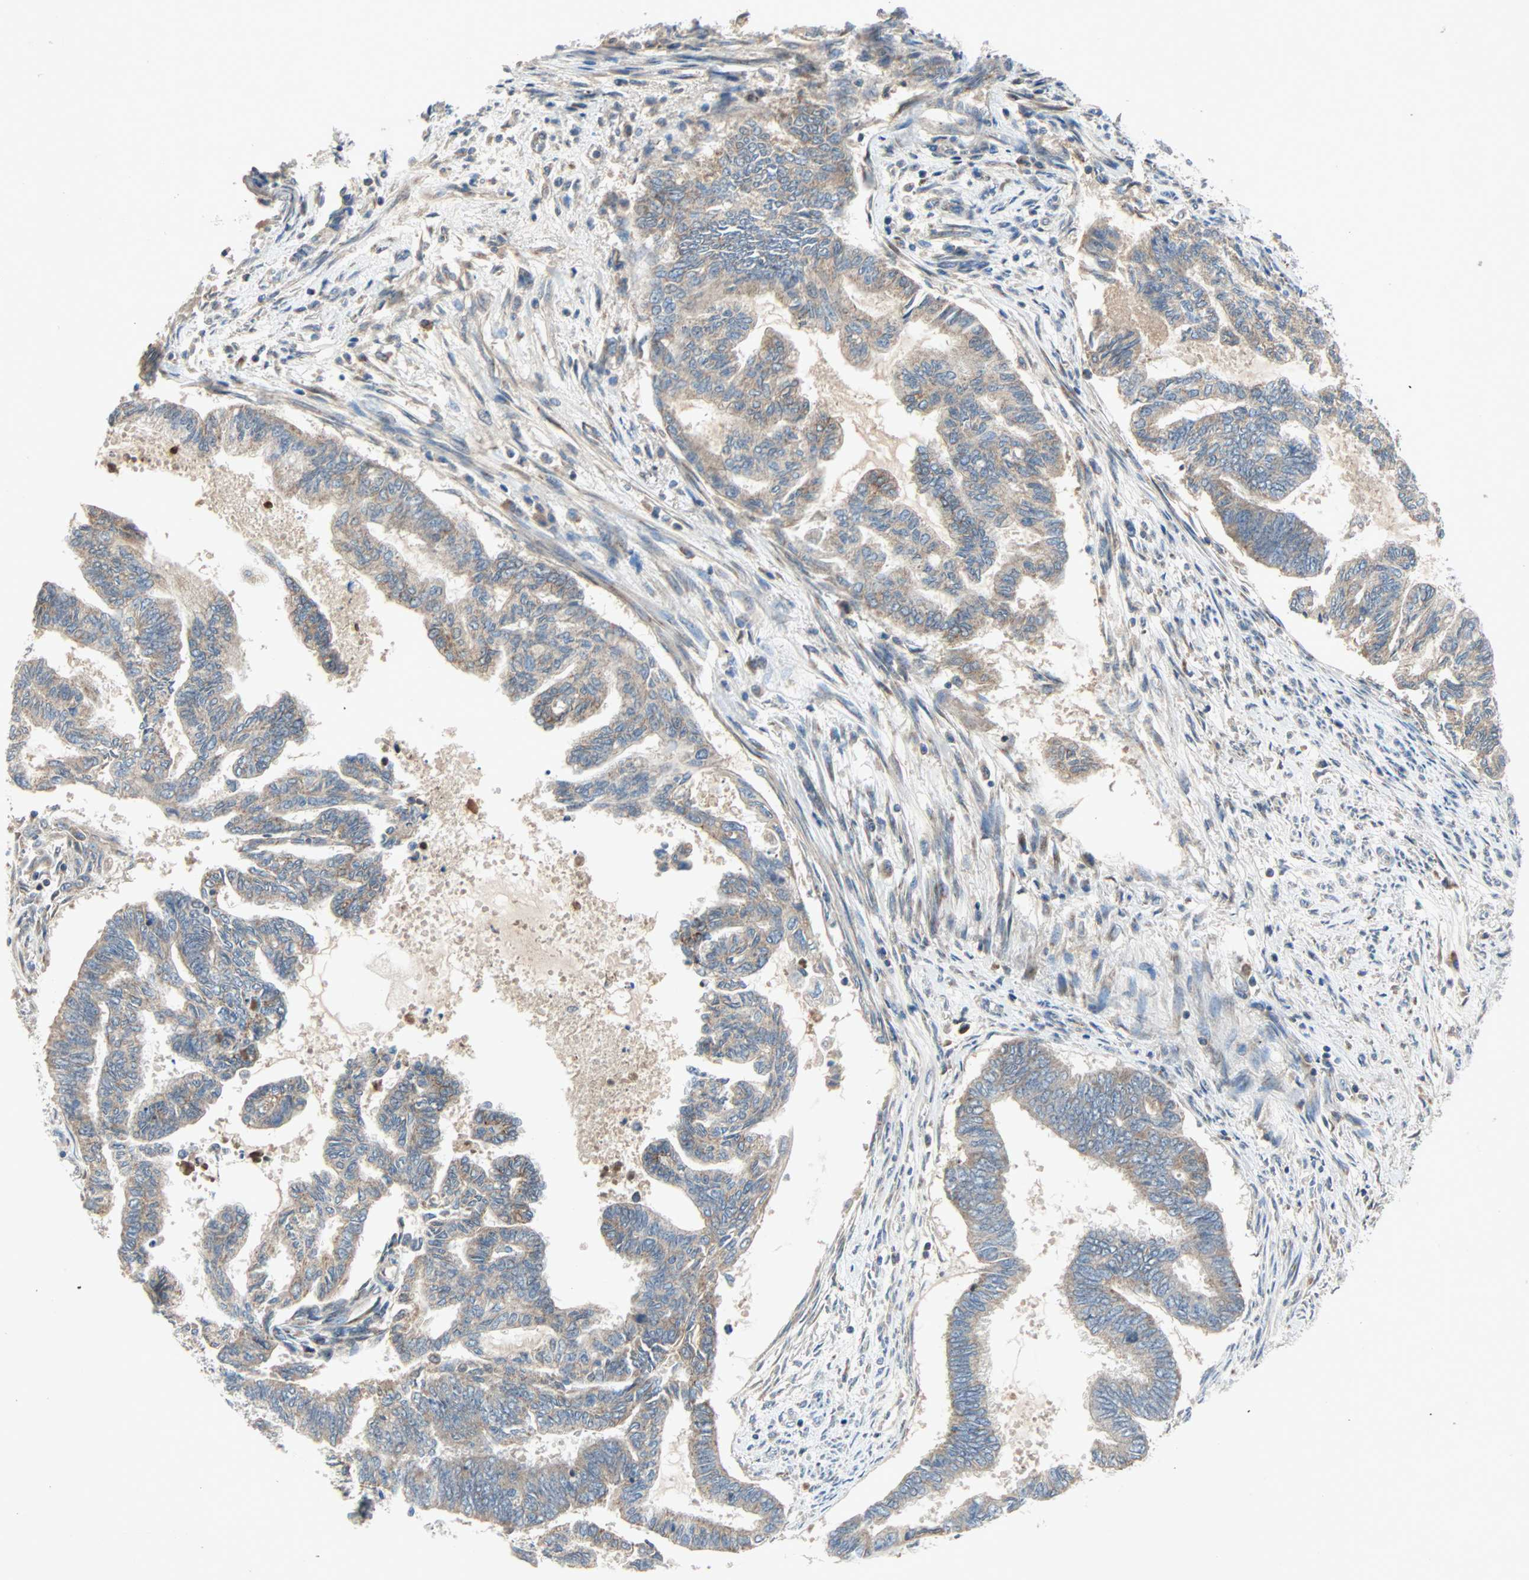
{"staining": {"intensity": "moderate", "quantity": ">75%", "location": "cytoplasmic/membranous"}, "tissue": "endometrial cancer", "cell_type": "Tumor cells", "image_type": "cancer", "snomed": [{"axis": "morphology", "description": "Adenocarcinoma, NOS"}, {"axis": "topography", "description": "Endometrium"}], "caption": "Endometrial adenocarcinoma stained for a protein (brown) shows moderate cytoplasmic/membranous positive expression in approximately >75% of tumor cells.", "gene": "XYLT1", "patient": {"sex": "female", "age": 86}}